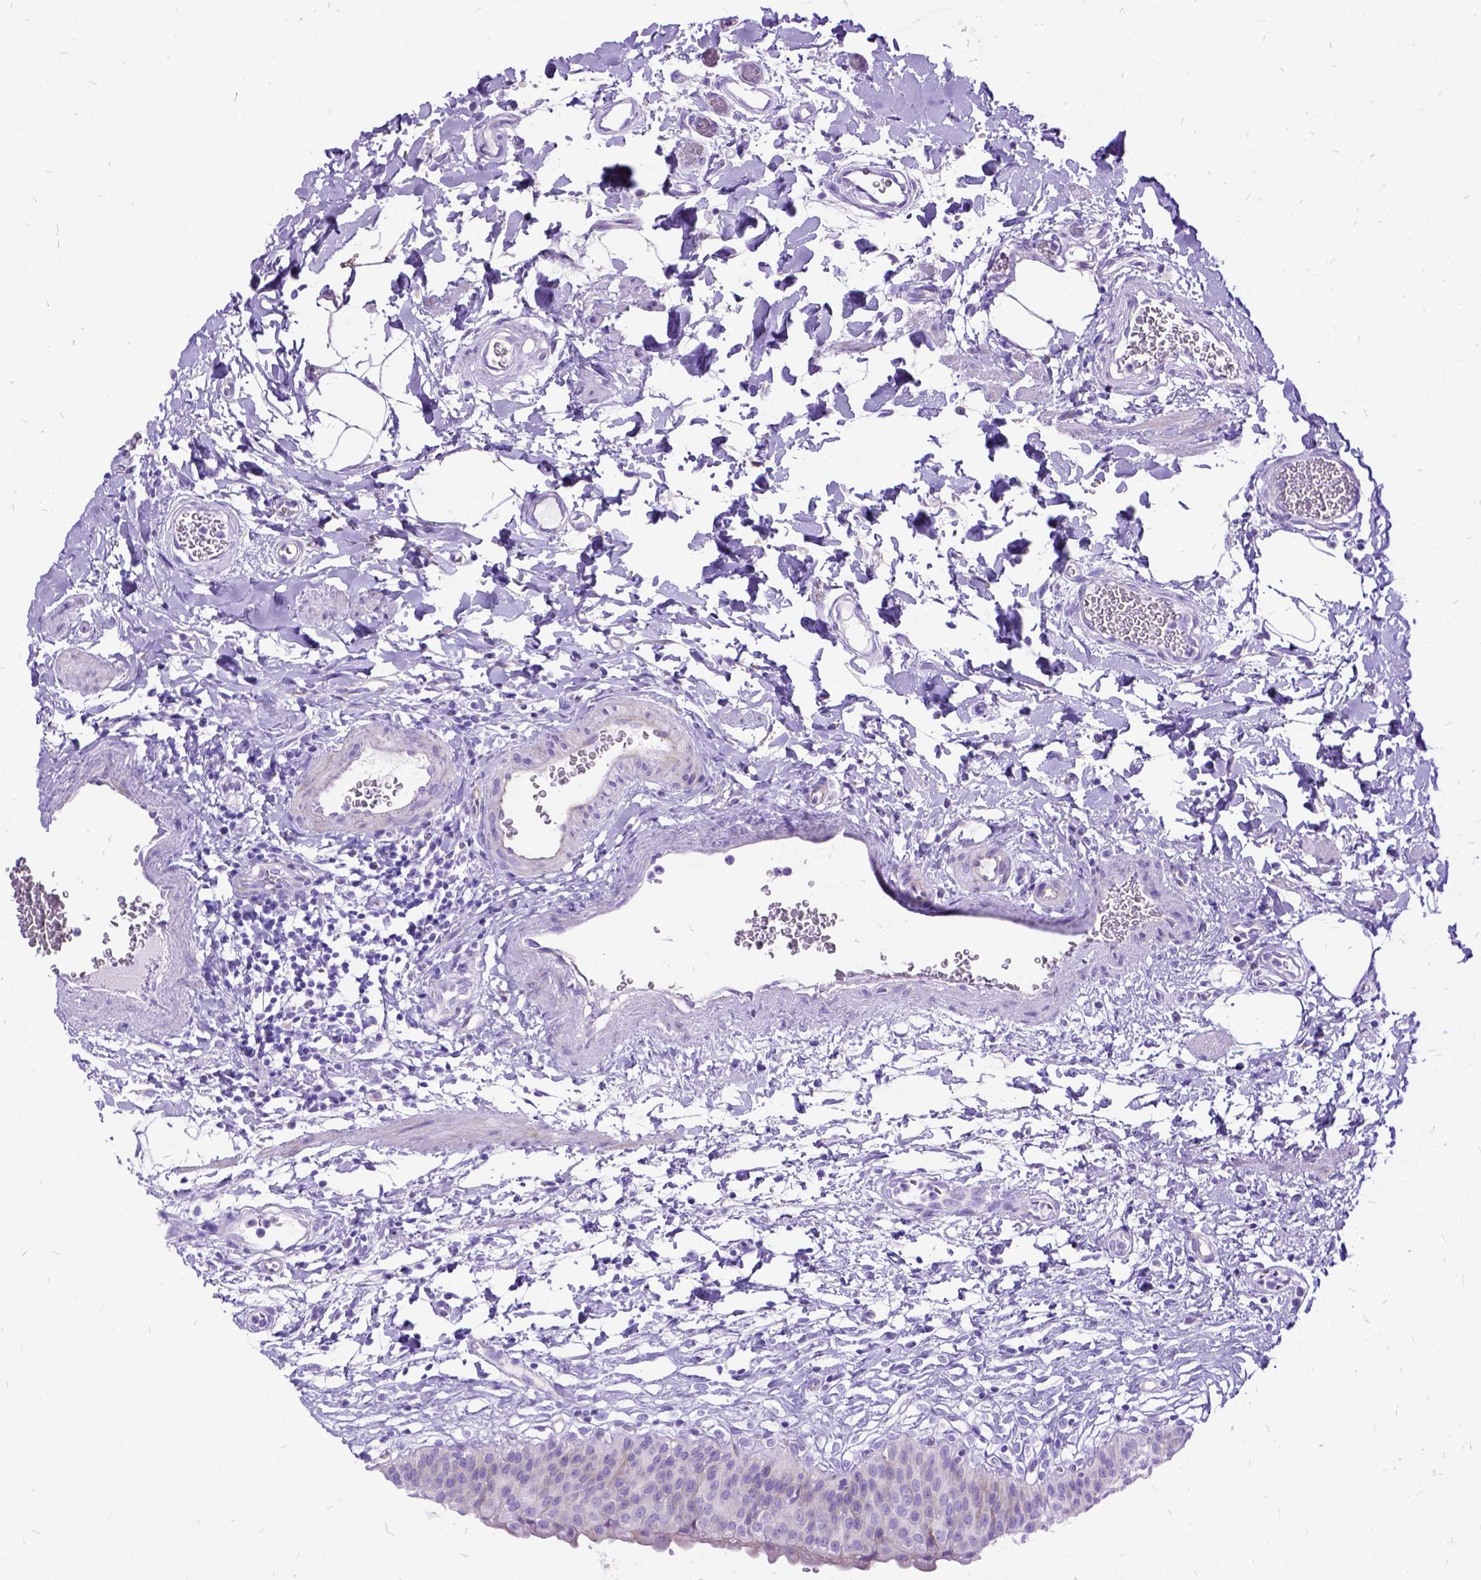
{"staining": {"intensity": "negative", "quantity": "none", "location": "none"}, "tissue": "urinary bladder", "cell_type": "Urothelial cells", "image_type": "normal", "snomed": [{"axis": "morphology", "description": "Normal tissue, NOS"}, {"axis": "topography", "description": "Urinary bladder"}], "caption": "This is a photomicrograph of IHC staining of unremarkable urinary bladder, which shows no positivity in urothelial cells.", "gene": "DNAH2", "patient": {"sex": "male", "age": 55}}